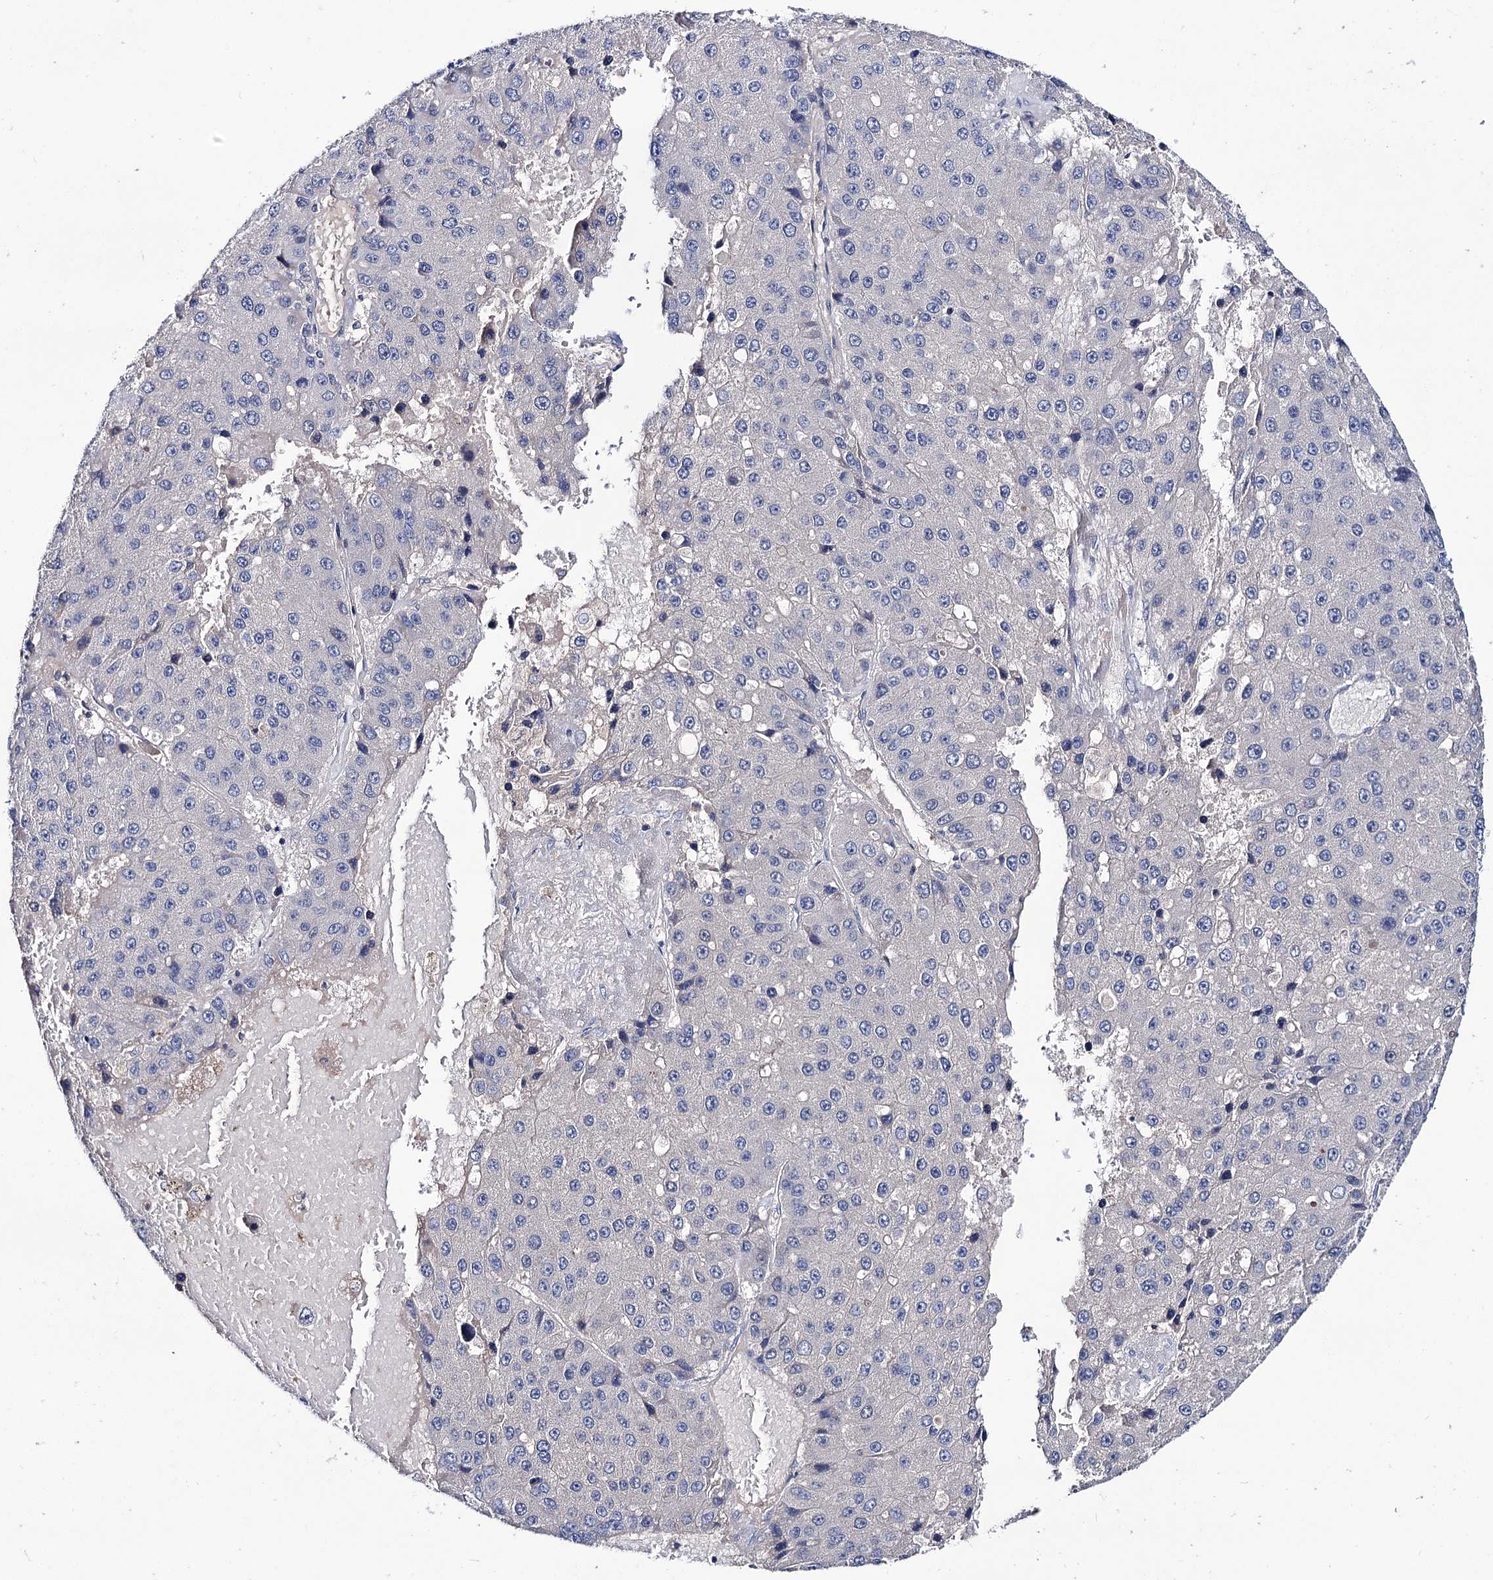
{"staining": {"intensity": "negative", "quantity": "none", "location": "none"}, "tissue": "liver cancer", "cell_type": "Tumor cells", "image_type": "cancer", "snomed": [{"axis": "morphology", "description": "Carcinoma, Hepatocellular, NOS"}, {"axis": "topography", "description": "Liver"}], "caption": "Immunohistochemistry of human liver cancer exhibits no expression in tumor cells.", "gene": "PPP1R32", "patient": {"sex": "female", "age": 73}}